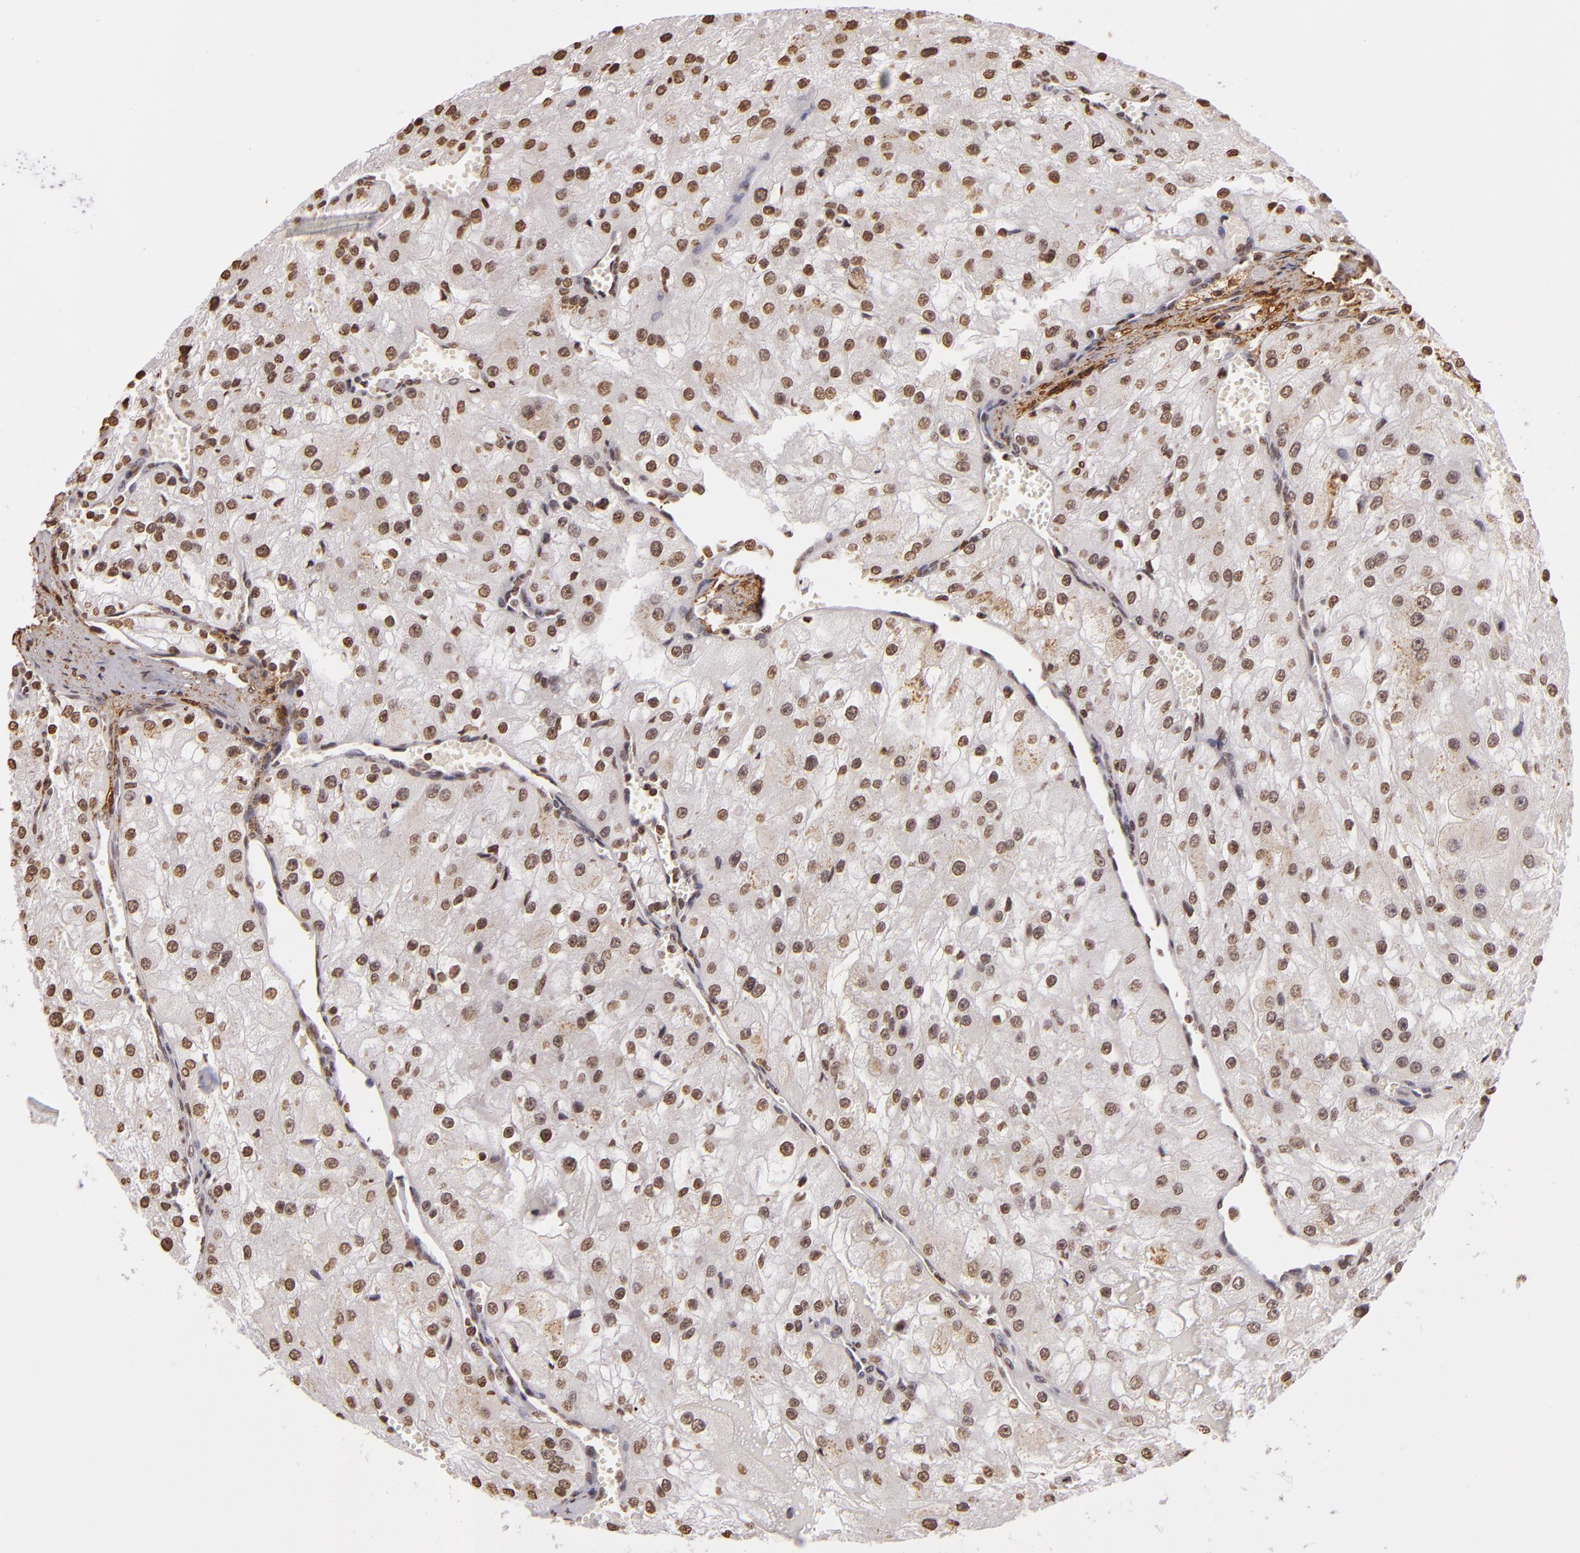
{"staining": {"intensity": "moderate", "quantity": ">75%", "location": "nuclear"}, "tissue": "renal cancer", "cell_type": "Tumor cells", "image_type": "cancer", "snomed": [{"axis": "morphology", "description": "Adenocarcinoma, NOS"}, {"axis": "topography", "description": "Kidney"}], "caption": "IHC photomicrograph of neoplastic tissue: renal adenocarcinoma stained using immunohistochemistry (IHC) exhibits medium levels of moderate protein expression localized specifically in the nuclear of tumor cells, appearing as a nuclear brown color.", "gene": "THRB", "patient": {"sex": "female", "age": 74}}